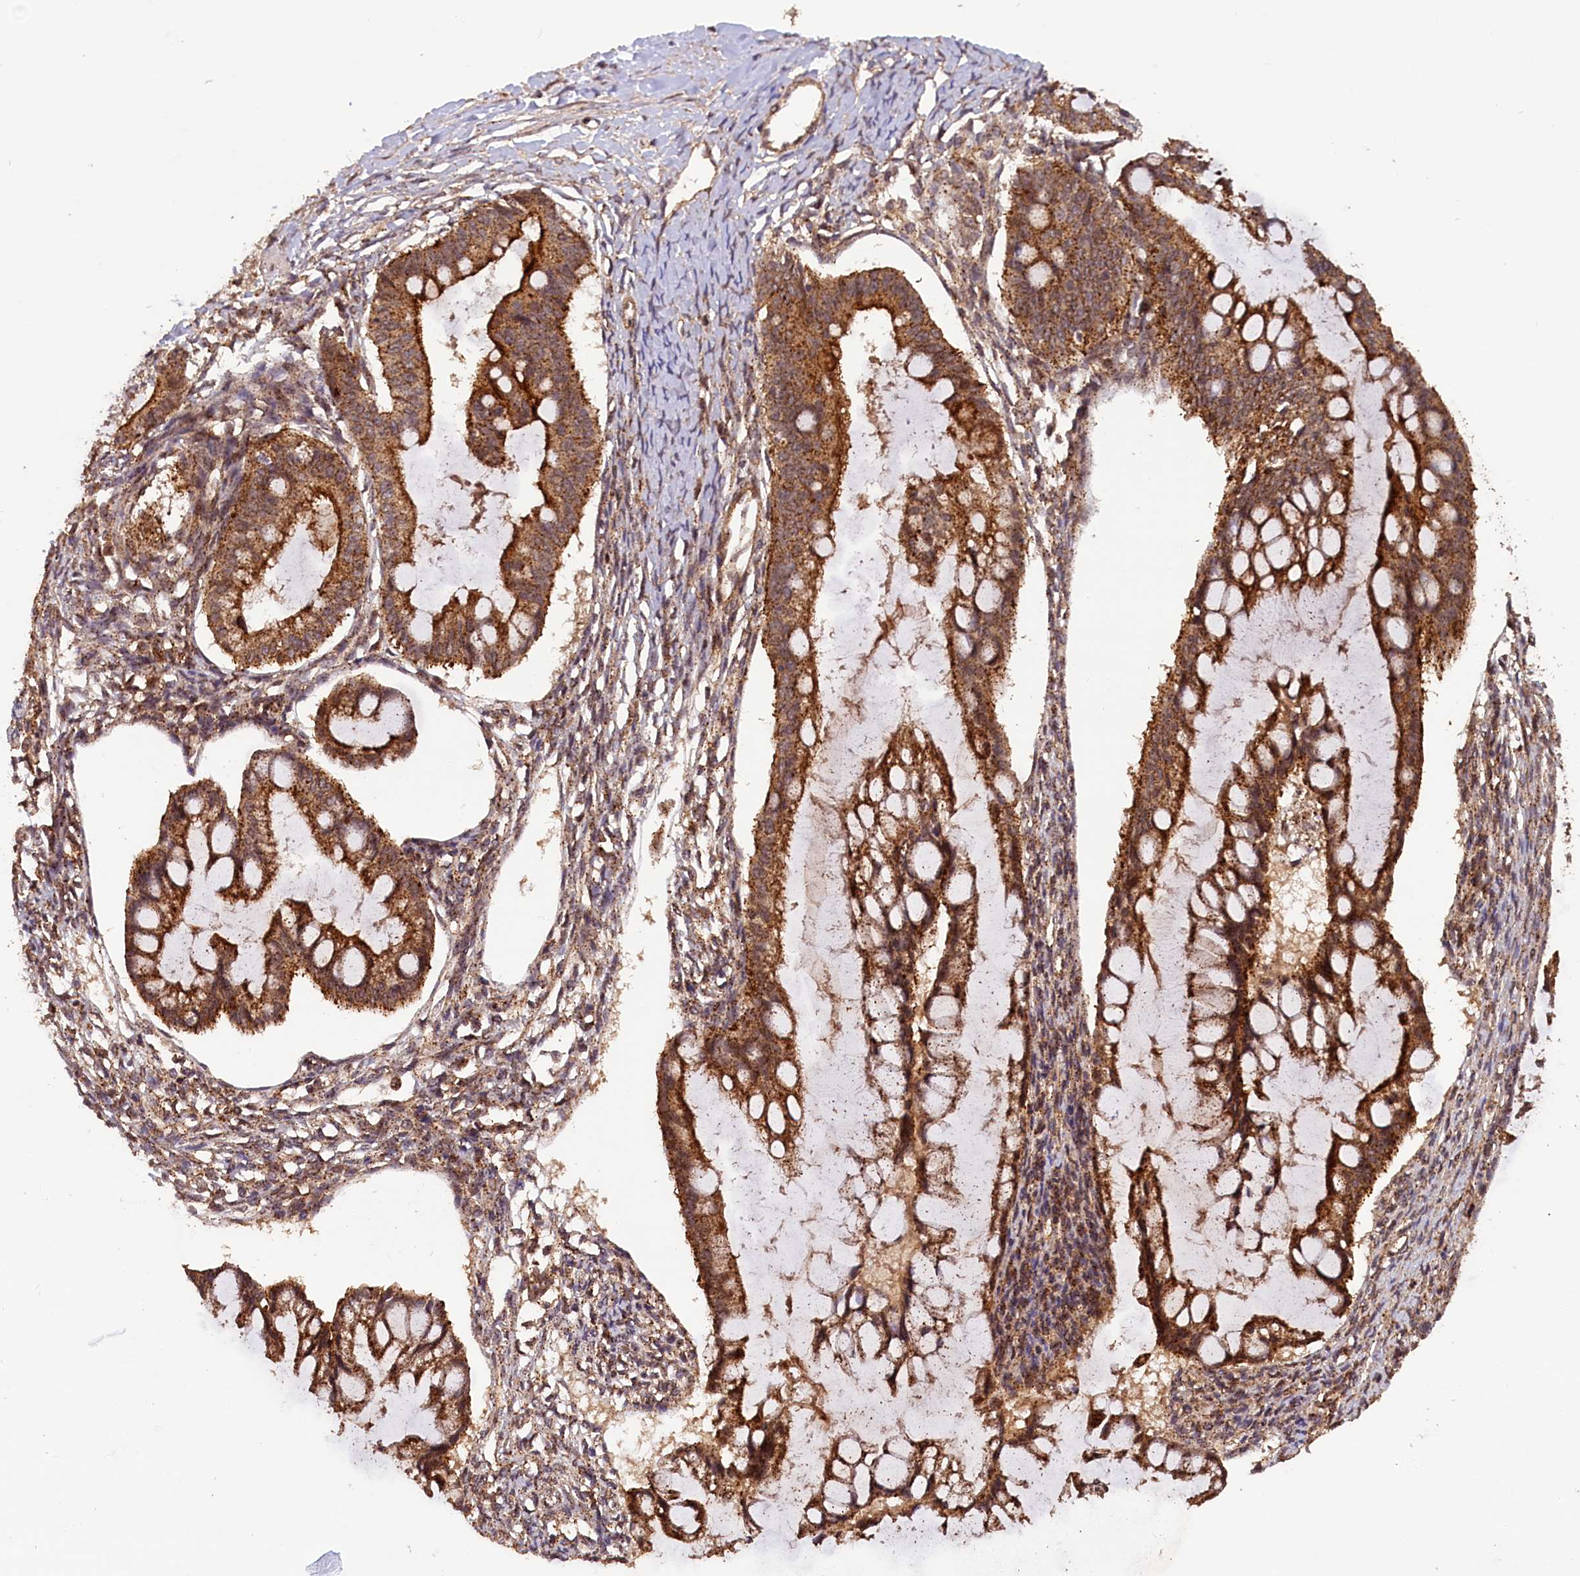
{"staining": {"intensity": "strong", "quantity": ">75%", "location": "cytoplasmic/membranous"}, "tissue": "ovarian cancer", "cell_type": "Tumor cells", "image_type": "cancer", "snomed": [{"axis": "morphology", "description": "Cystadenocarcinoma, mucinous, NOS"}, {"axis": "topography", "description": "Ovary"}], "caption": "Protein staining exhibits strong cytoplasmic/membranous expression in approximately >75% of tumor cells in ovarian mucinous cystadenocarcinoma.", "gene": "IST1", "patient": {"sex": "female", "age": 73}}